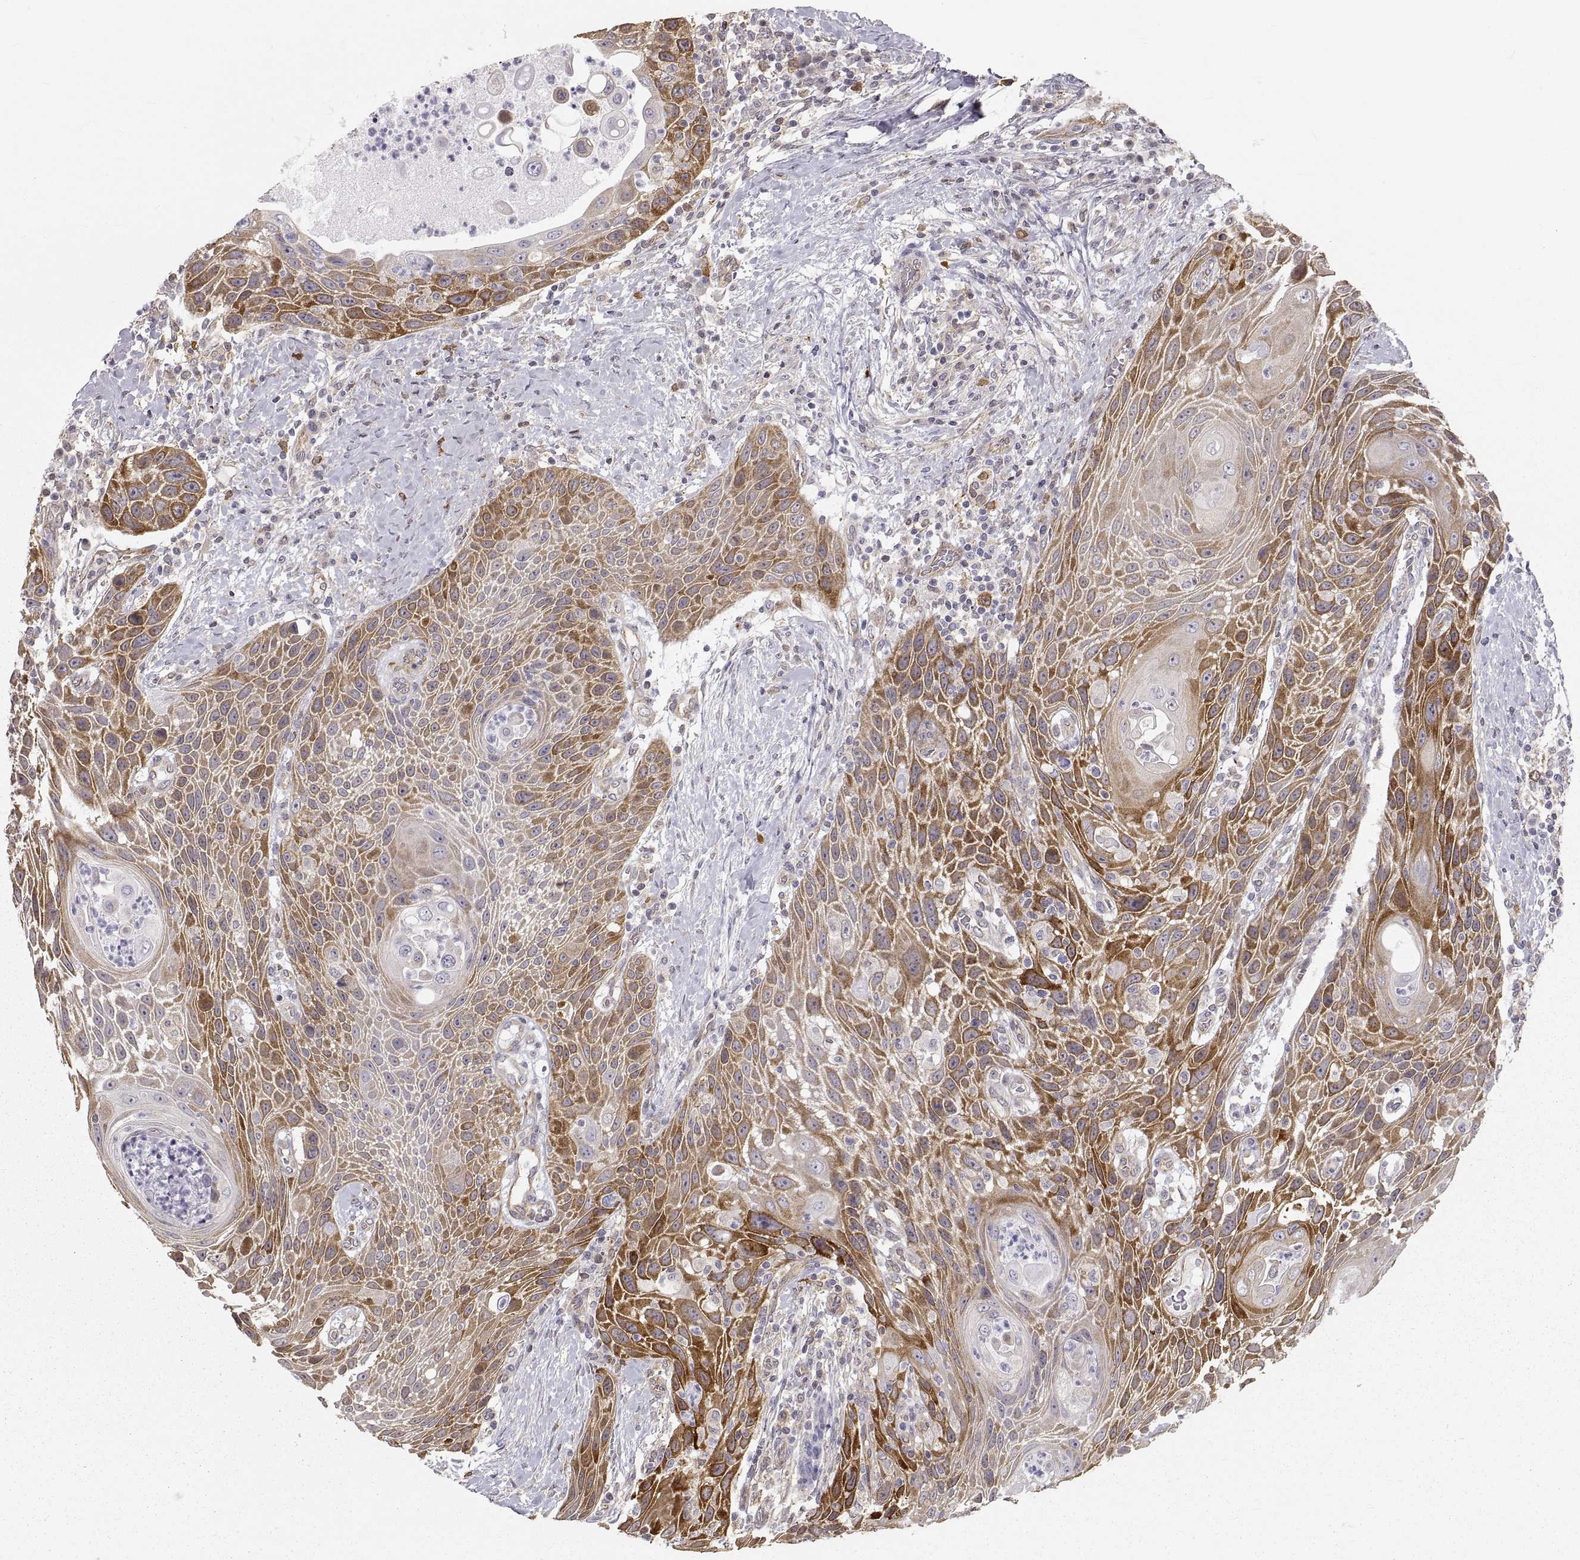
{"staining": {"intensity": "strong", "quantity": "25%-75%", "location": "cytoplasmic/membranous"}, "tissue": "head and neck cancer", "cell_type": "Tumor cells", "image_type": "cancer", "snomed": [{"axis": "morphology", "description": "Squamous cell carcinoma, NOS"}, {"axis": "topography", "description": "Head-Neck"}], "caption": "Immunohistochemical staining of human head and neck cancer exhibits high levels of strong cytoplasmic/membranous staining in approximately 25%-75% of tumor cells. The protein of interest is shown in brown color, while the nuclei are stained blue.", "gene": "HSP90AB1", "patient": {"sex": "male", "age": 69}}